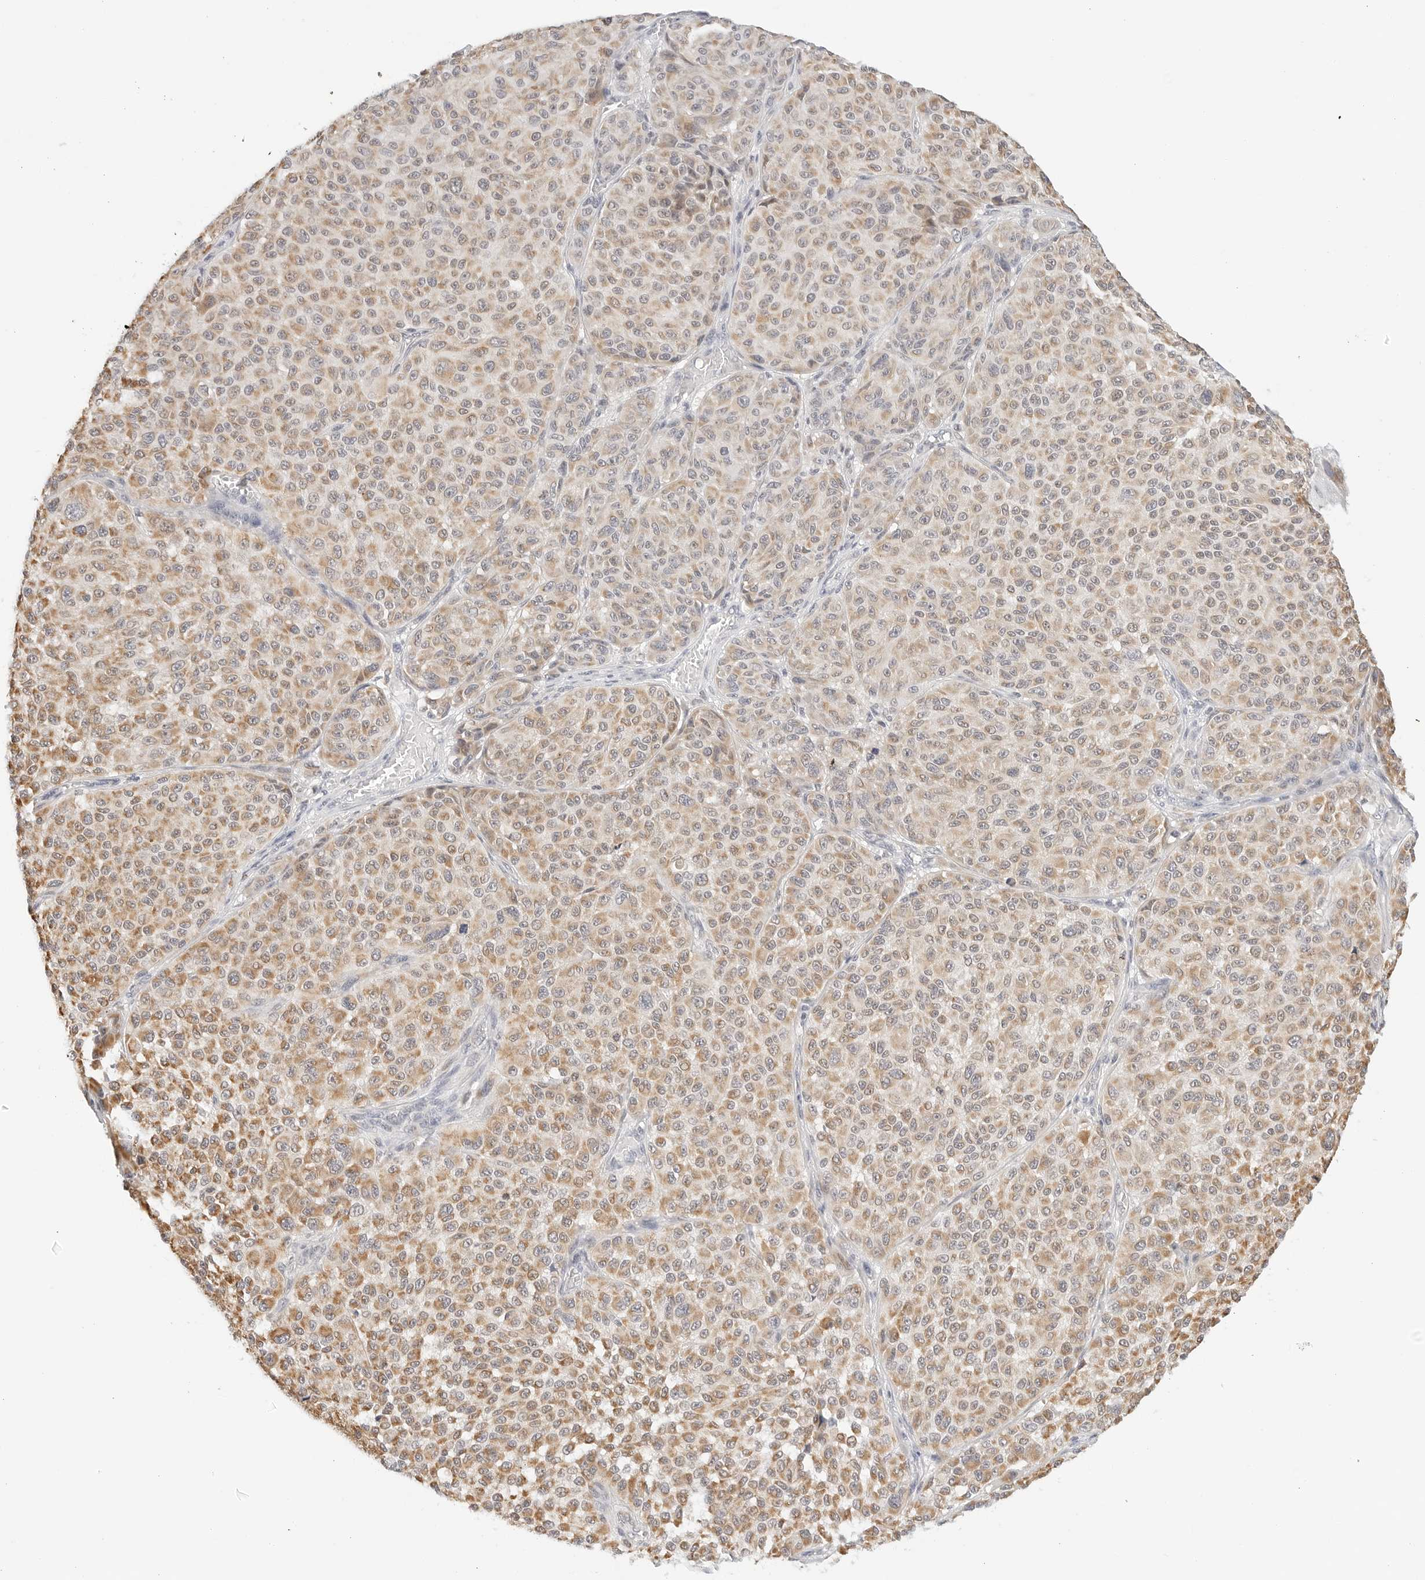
{"staining": {"intensity": "moderate", "quantity": ">75%", "location": "cytoplasmic/membranous"}, "tissue": "melanoma", "cell_type": "Tumor cells", "image_type": "cancer", "snomed": [{"axis": "morphology", "description": "Malignant melanoma, NOS"}, {"axis": "topography", "description": "Skin"}], "caption": "The photomicrograph reveals a brown stain indicating the presence of a protein in the cytoplasmic/membranous of tumor cells in melanoma.", "gene": "ATL1", "patient": {"sex": "male", "age": 83}}